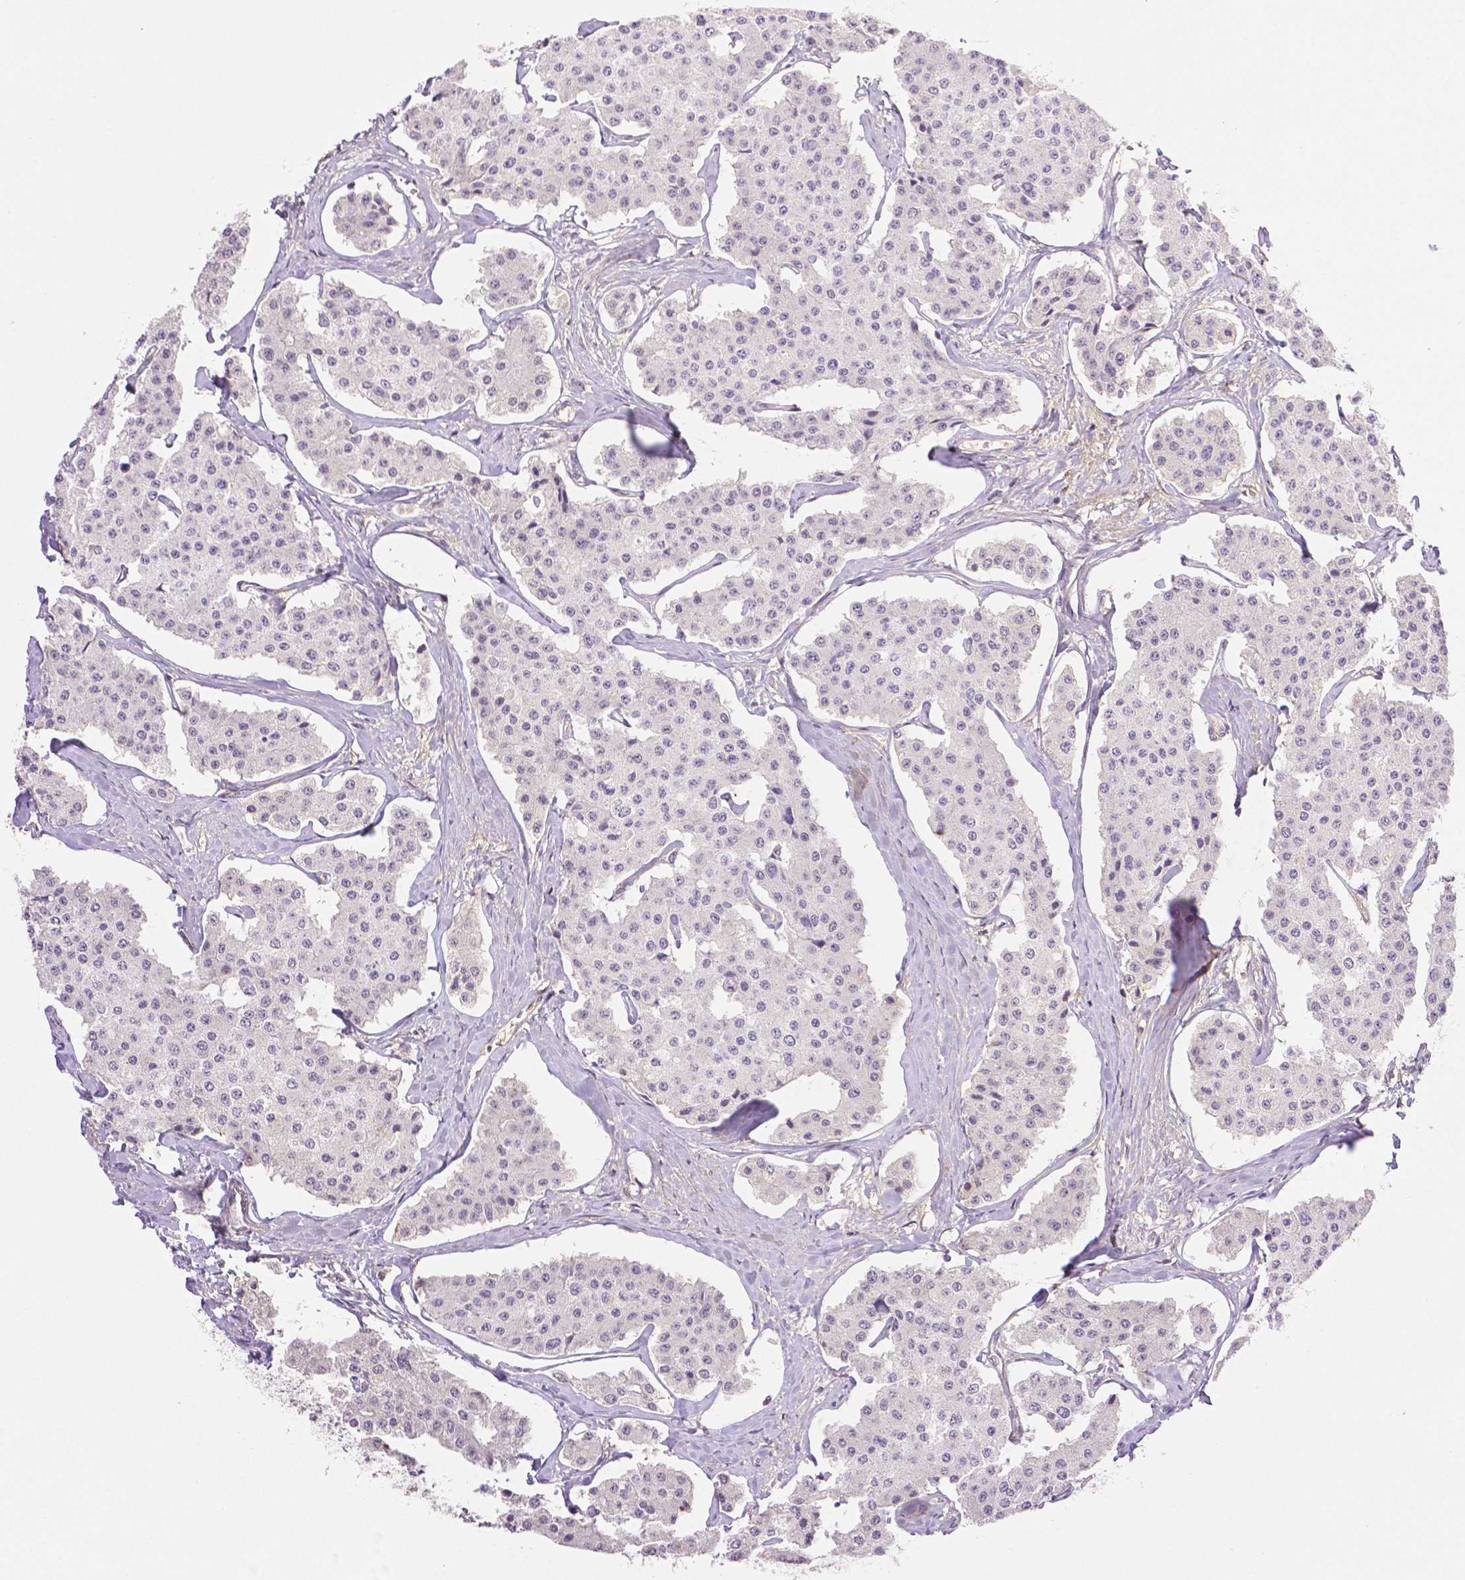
{"staining": {"intensity": "negative", "quantity": "none", "location": "none"}, "tissue": "carcinoid", "cell_type": "Tumor cells", "image_type": "cancer", "snomed": [{"axis": "morphology", "description": "Carcinoid, malignant, NOS"}, {"axis": "topography", "description": "Small intestine"}], "caption": "Immunohistochemical staining of human carcinoid reveals no significant positivity in tumor cells.", "gene": "THY1", "patient": {"sex": "female", "age": 65}}